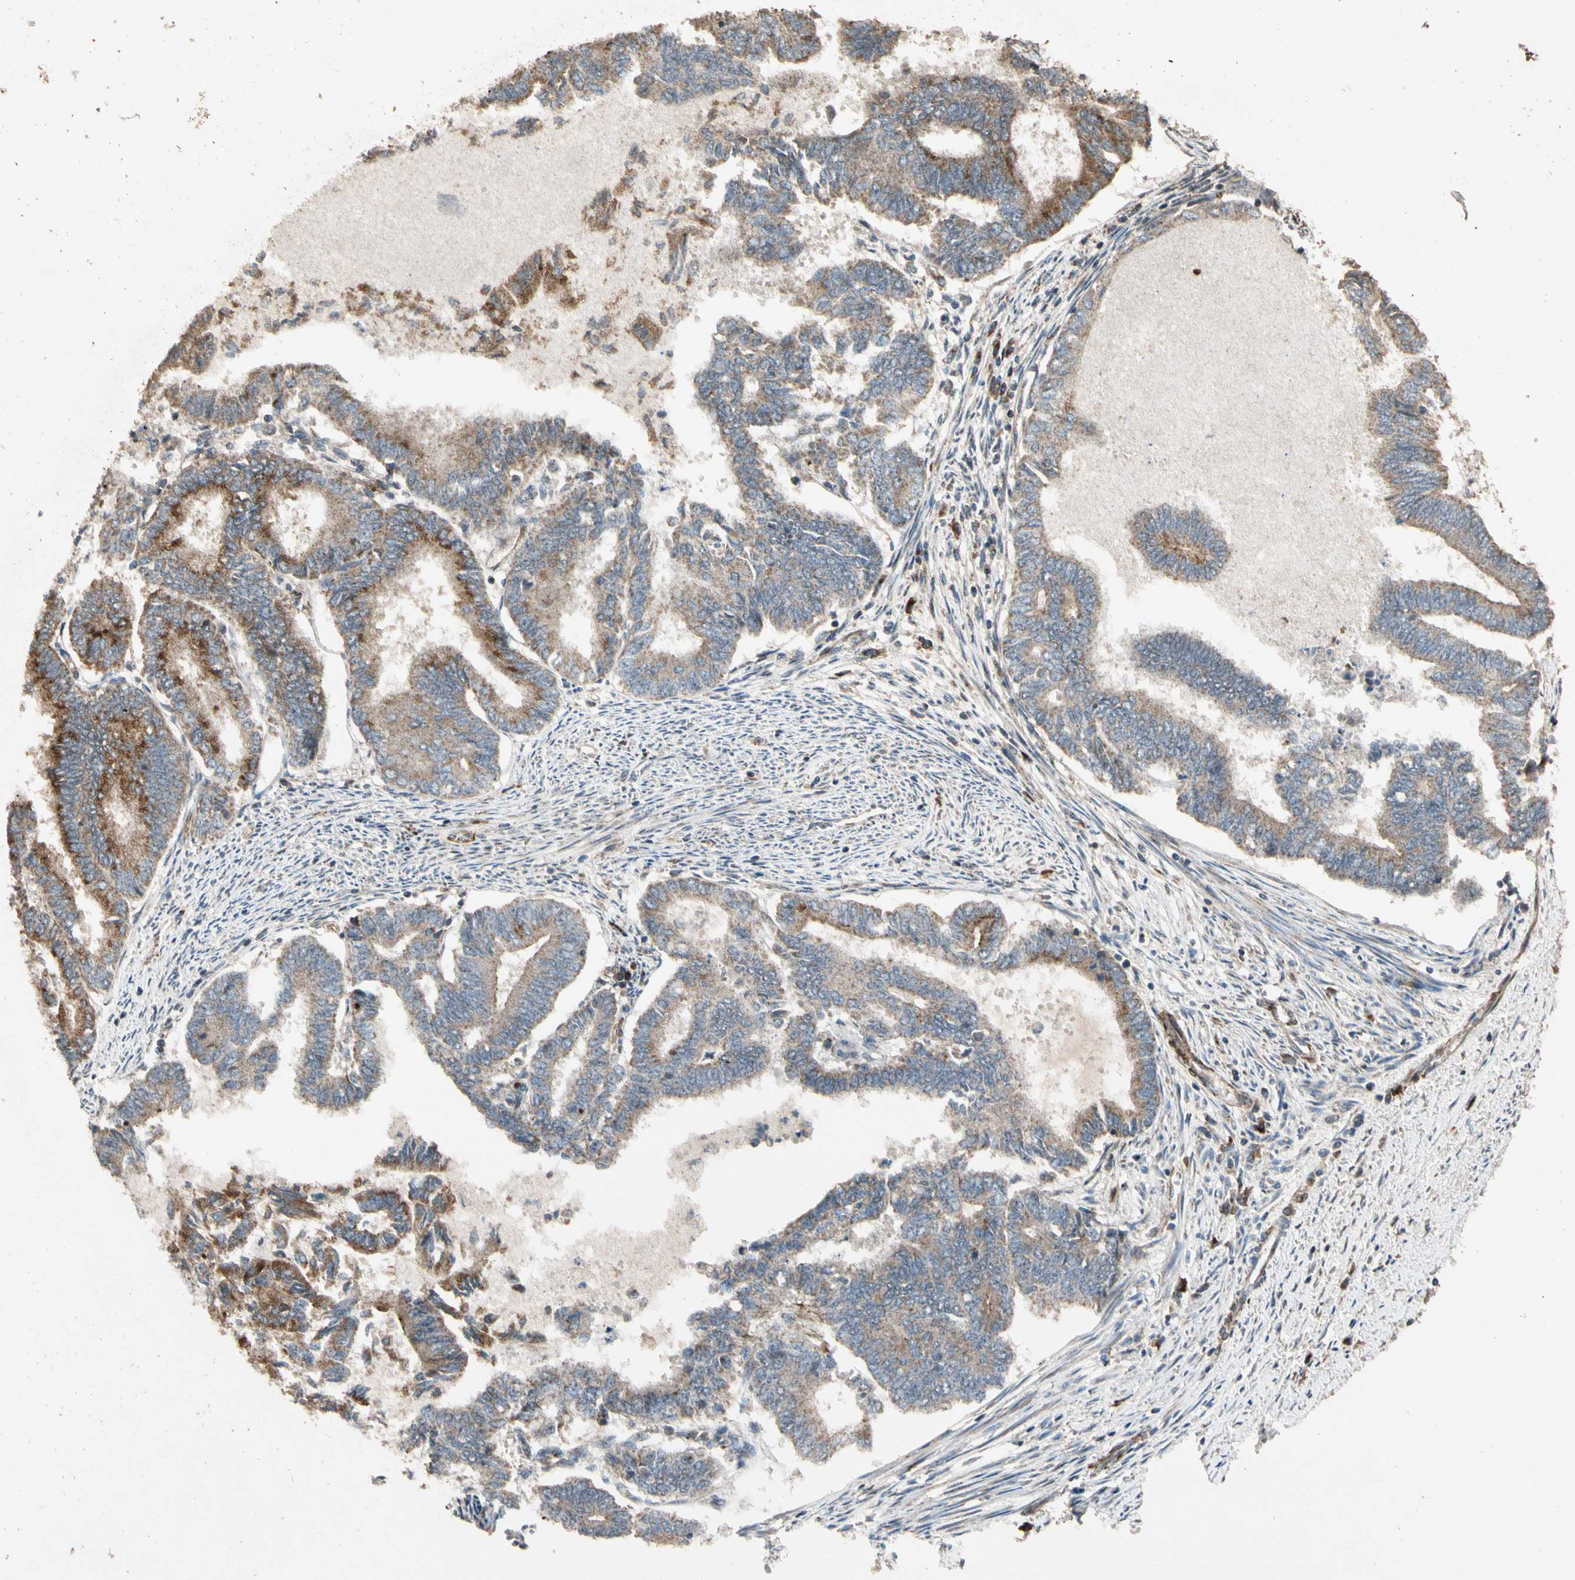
{"staining": {"intensity": "moderate", "quantity": "25%-75%", "location": "cytoplasmic/membranous"}, "tissue": "endometrial cancer", "cell_type": "Tumor cells", "image_type": "cancer", "snomed": [{"axis": "morphology", "description": "Adenocarcinoma, NOS"}, {"axis": "topography", "description": "Endometrium"}], "caption": "Immunohistochemical staining of human endometrial adenocarcinoma shows moderate cytoplasmic/membranous protein staining in approximately 25%-75% of tumor cells.", "gene": "GCK", "patient": {"sex": "female", "age": 86}}